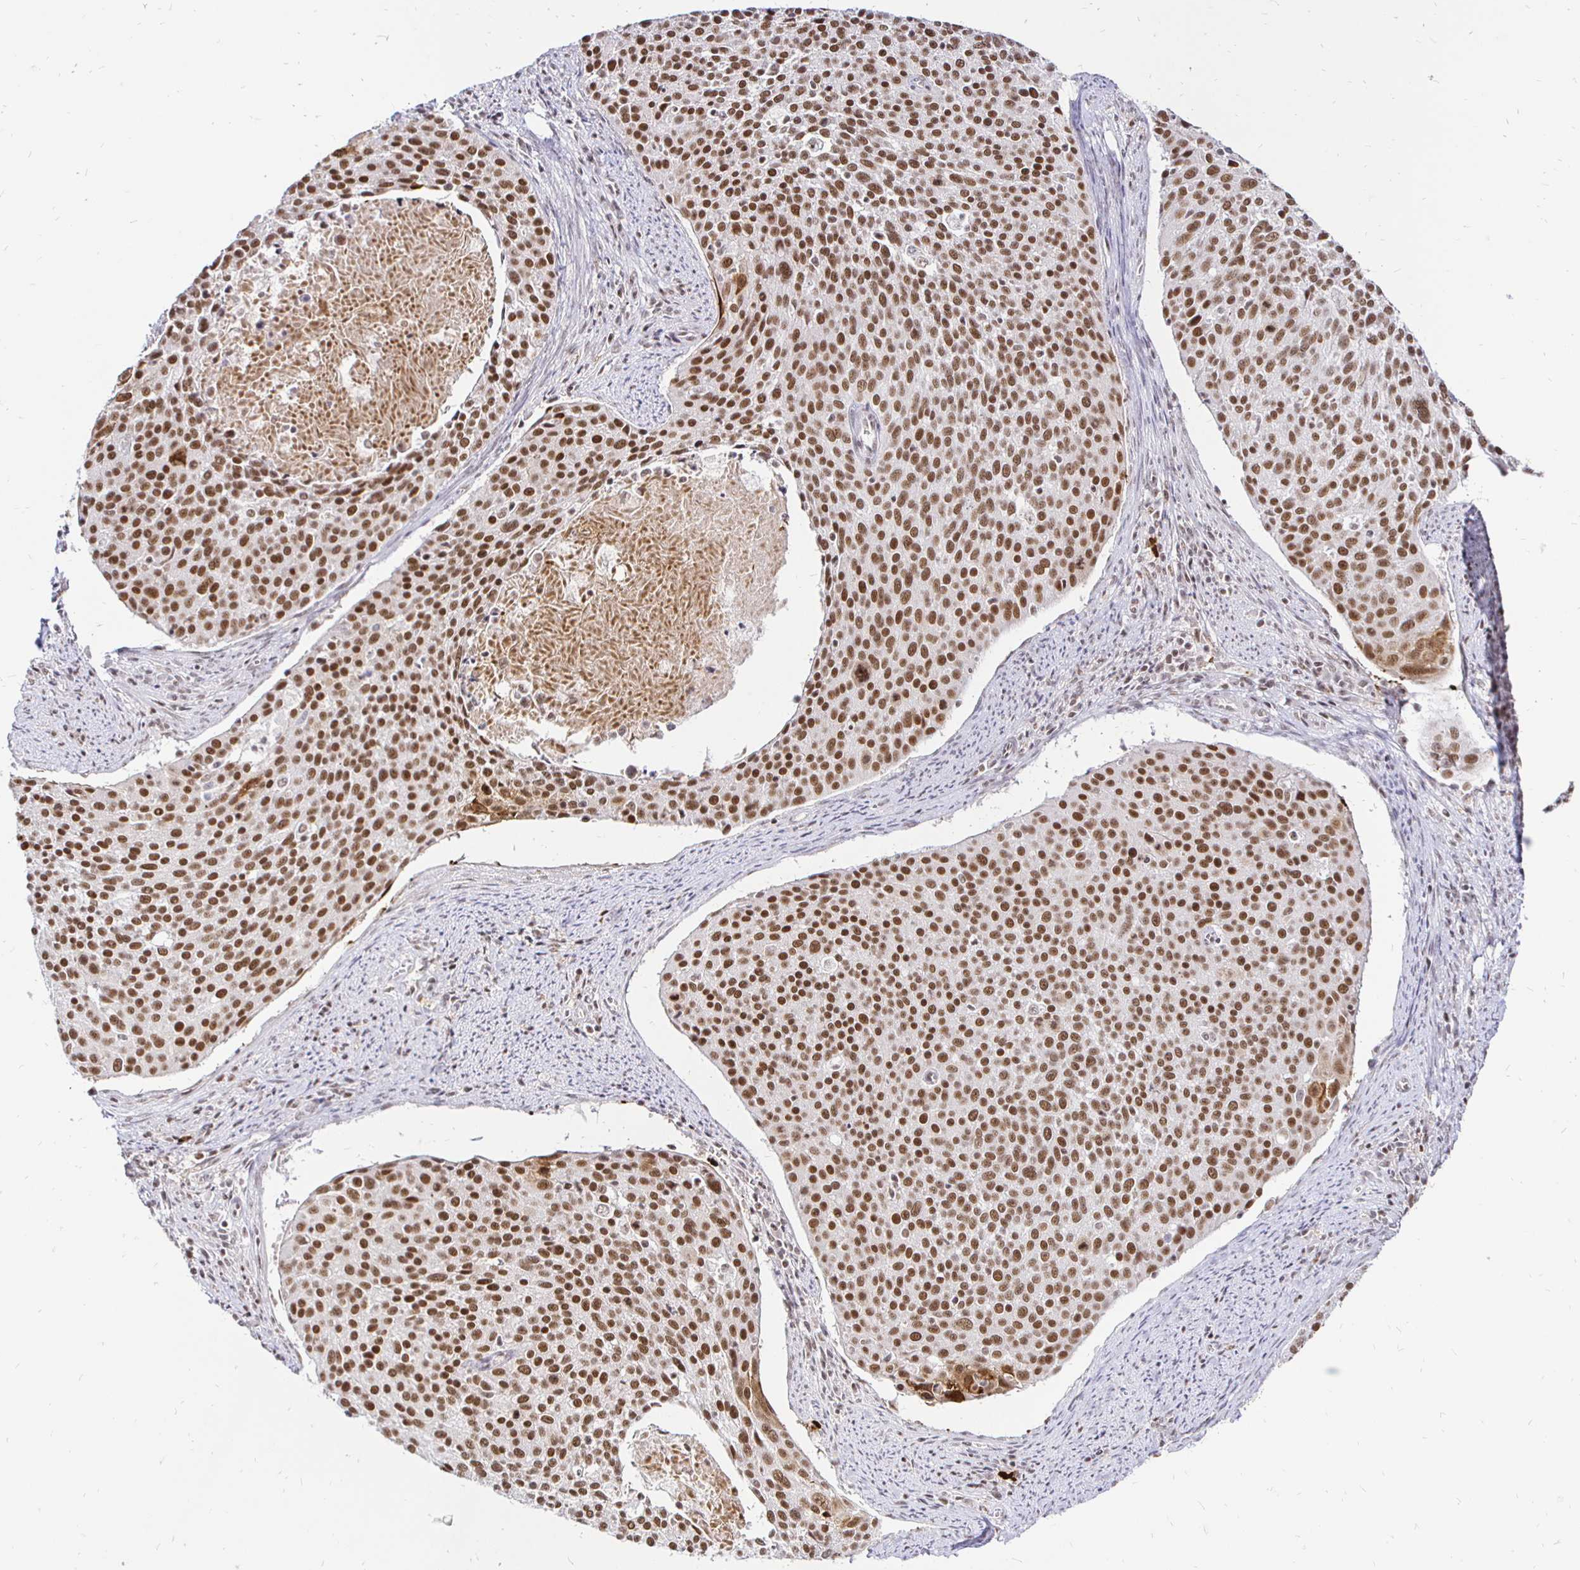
{"staining": {"intensity": "strong", "quantity": ">75%", "location": "nuclear"}, "tissue": "cervical cancer", "cell_type": "Tumor cells", "image_type": "cancer", "snomed": [{"axis": "morphology", "description": "Squamous cell carcinoma, NOS"}, {"axis": "topography", "description": "Cervix"}], "caption": "Immunohistochemical staining of human cervical cancer (squamous cell carcinoma) shows high levels of strong nuclear protein positivity in approximately >75% of tumor cells. Nuclei are stained in blue.", "gene": "SIN3A", "patient": {"sex": "female", "age": 39}}